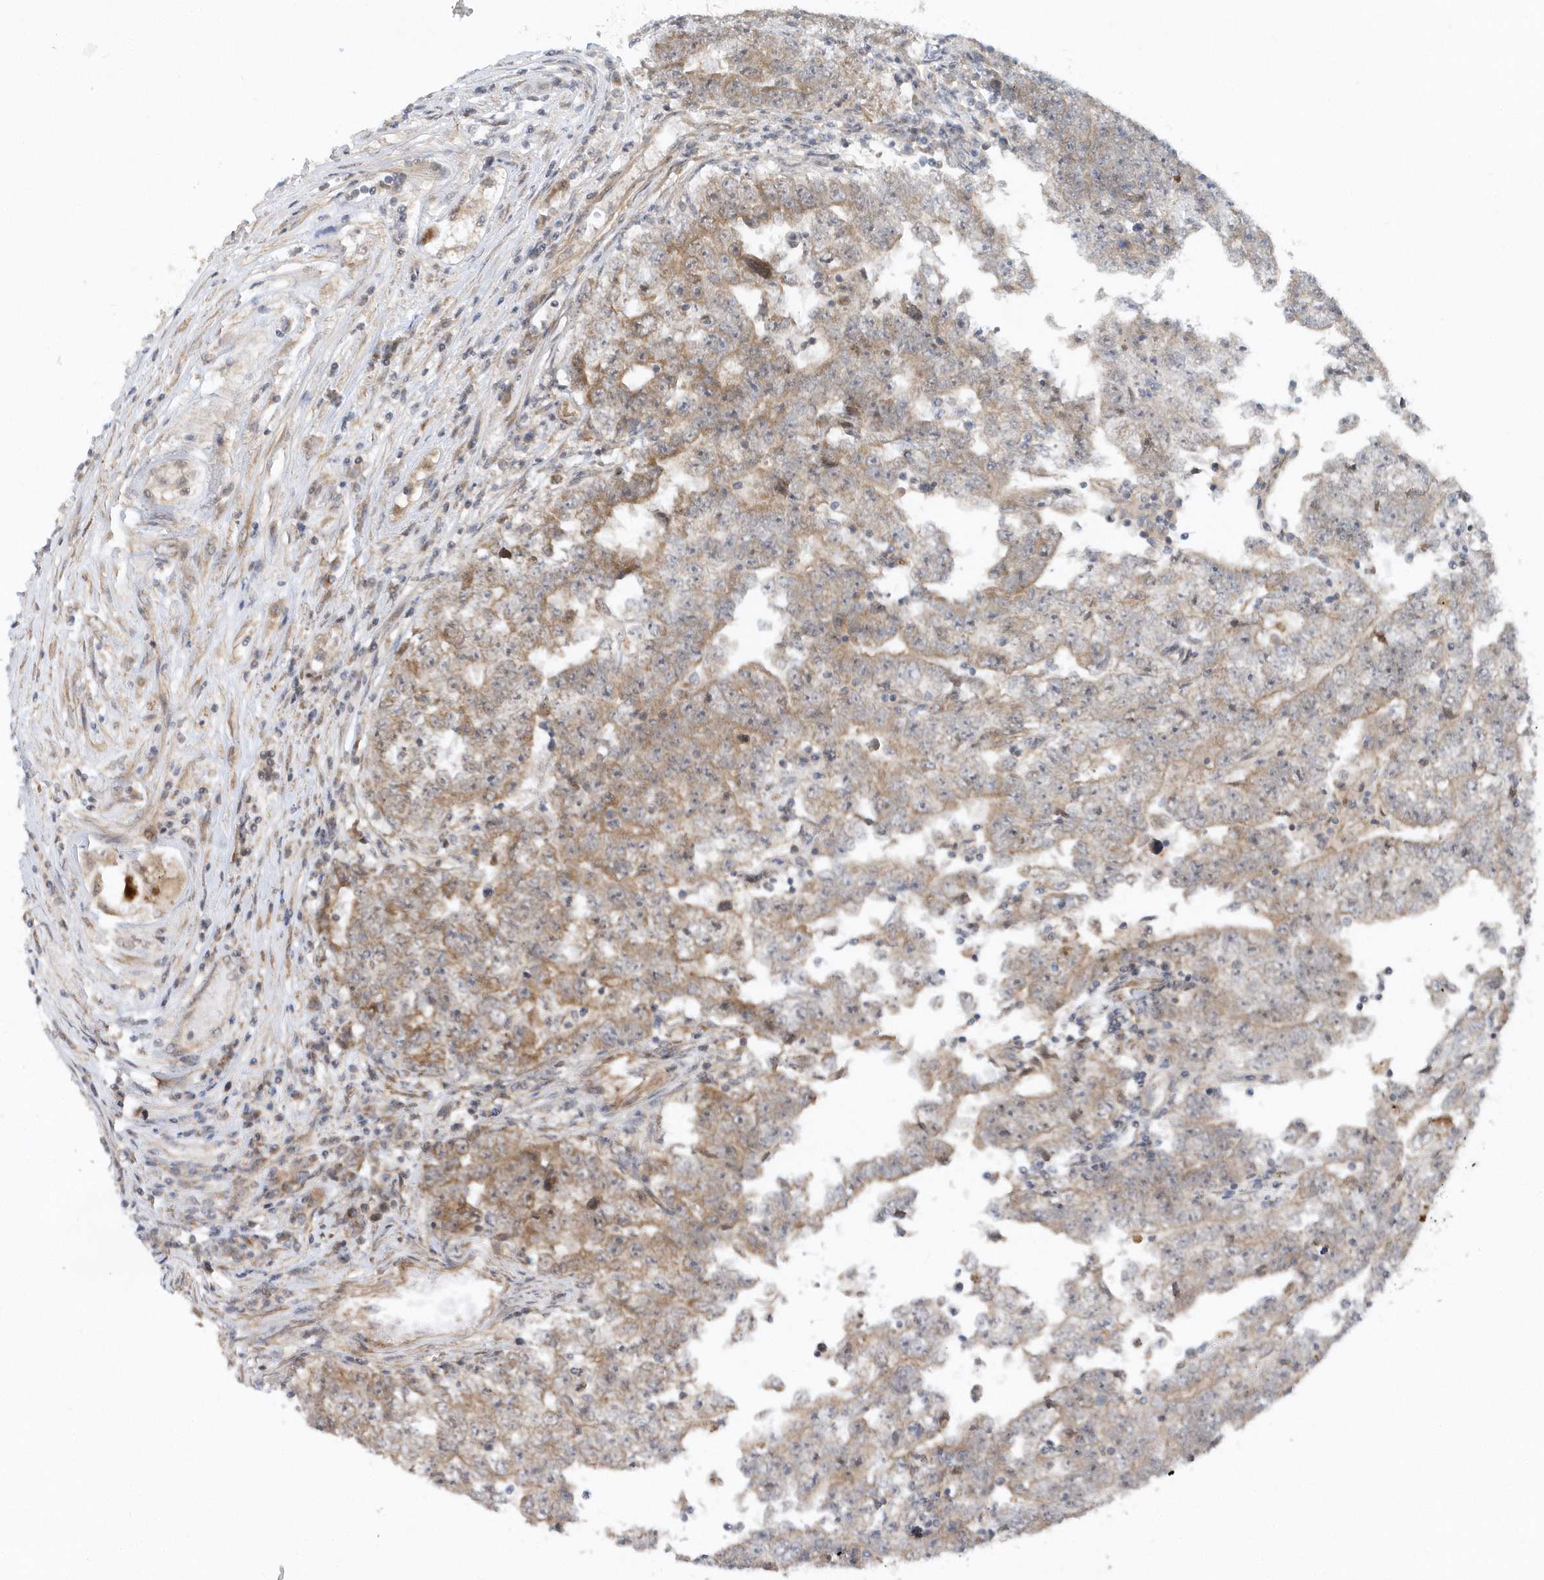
{"staining": {"intensity": "weak", "quantity": "<25%", "location": "cytoplasmic/membranous"}, "tissue": "testis cancer", "cell_type": "Tumor cells", "image_type": "cancer", "snomed": [{"axis": "morphology", "description": "Carcinoma, Embryonal, NOS"}, {"axis": "topography", "description": "Testis"}], "caption": "Testis embryonal carcinoma was stained to show a protein in brown. There is no significant positivity in tumor cells. (IHC, brightfield microscopy, high magnification).", "gene": "MXI1", "patient": {"sex": "male", "age": 25}}